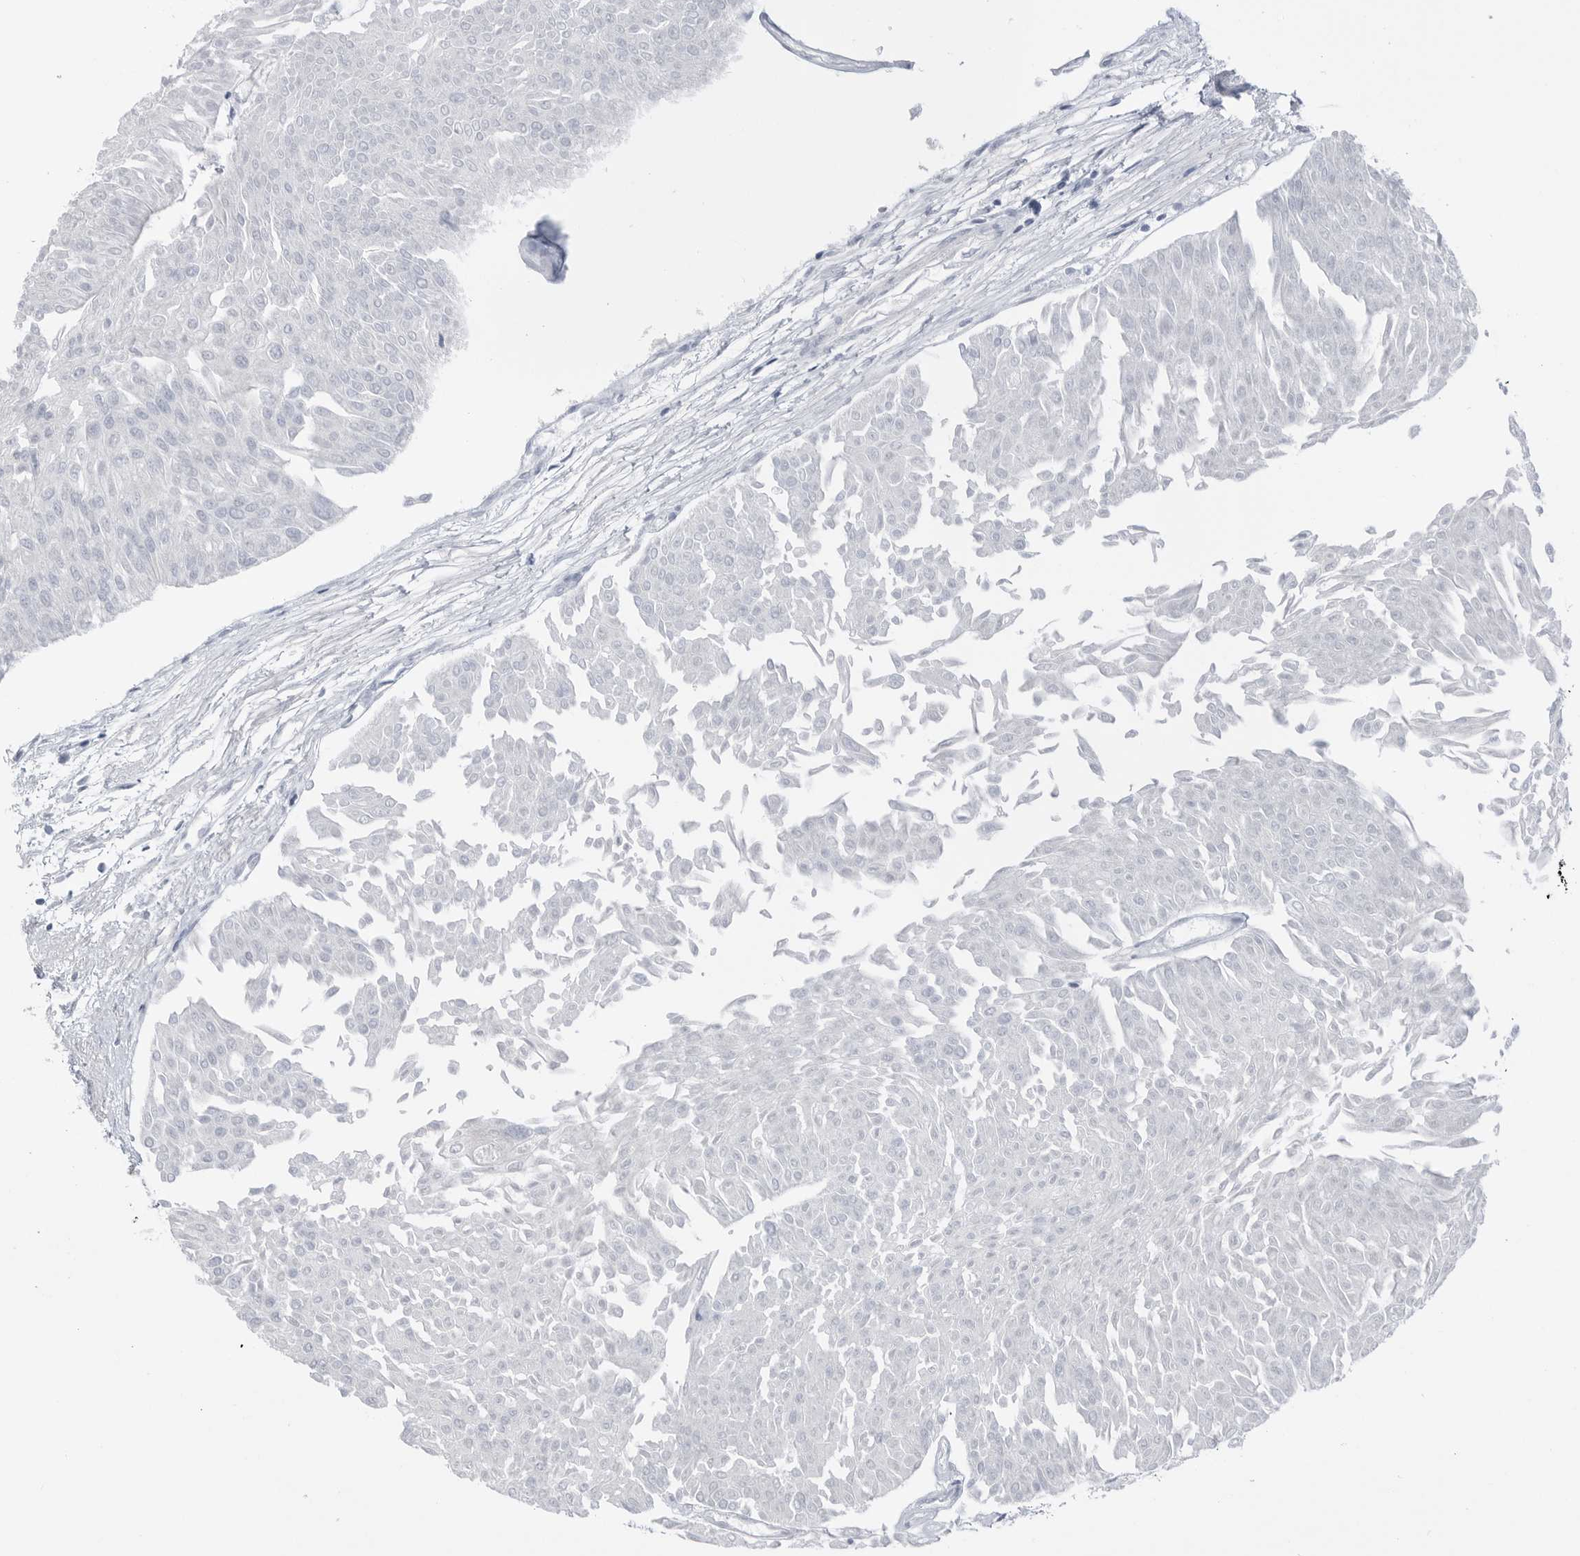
{"staining": {"intensity": "negative", "quantity": "none", "location": "none"}, "tissue": "urothelial cancer", "cell_type": "Tumor cells", "image_type": "cancer", "snomed": [{"axis": "morphology", "description": "Urothelial carcinoma, Low grade"}, {"axis": "topography", "description": "Urinary bladder"}], "caption": "Urothelial cancer stained for a protein using immunohistochemistry (IHC) demonstrates no positivity tumor cells.", "gene": "ABHD12", "patient": {"sex": "male", "age": 67}}